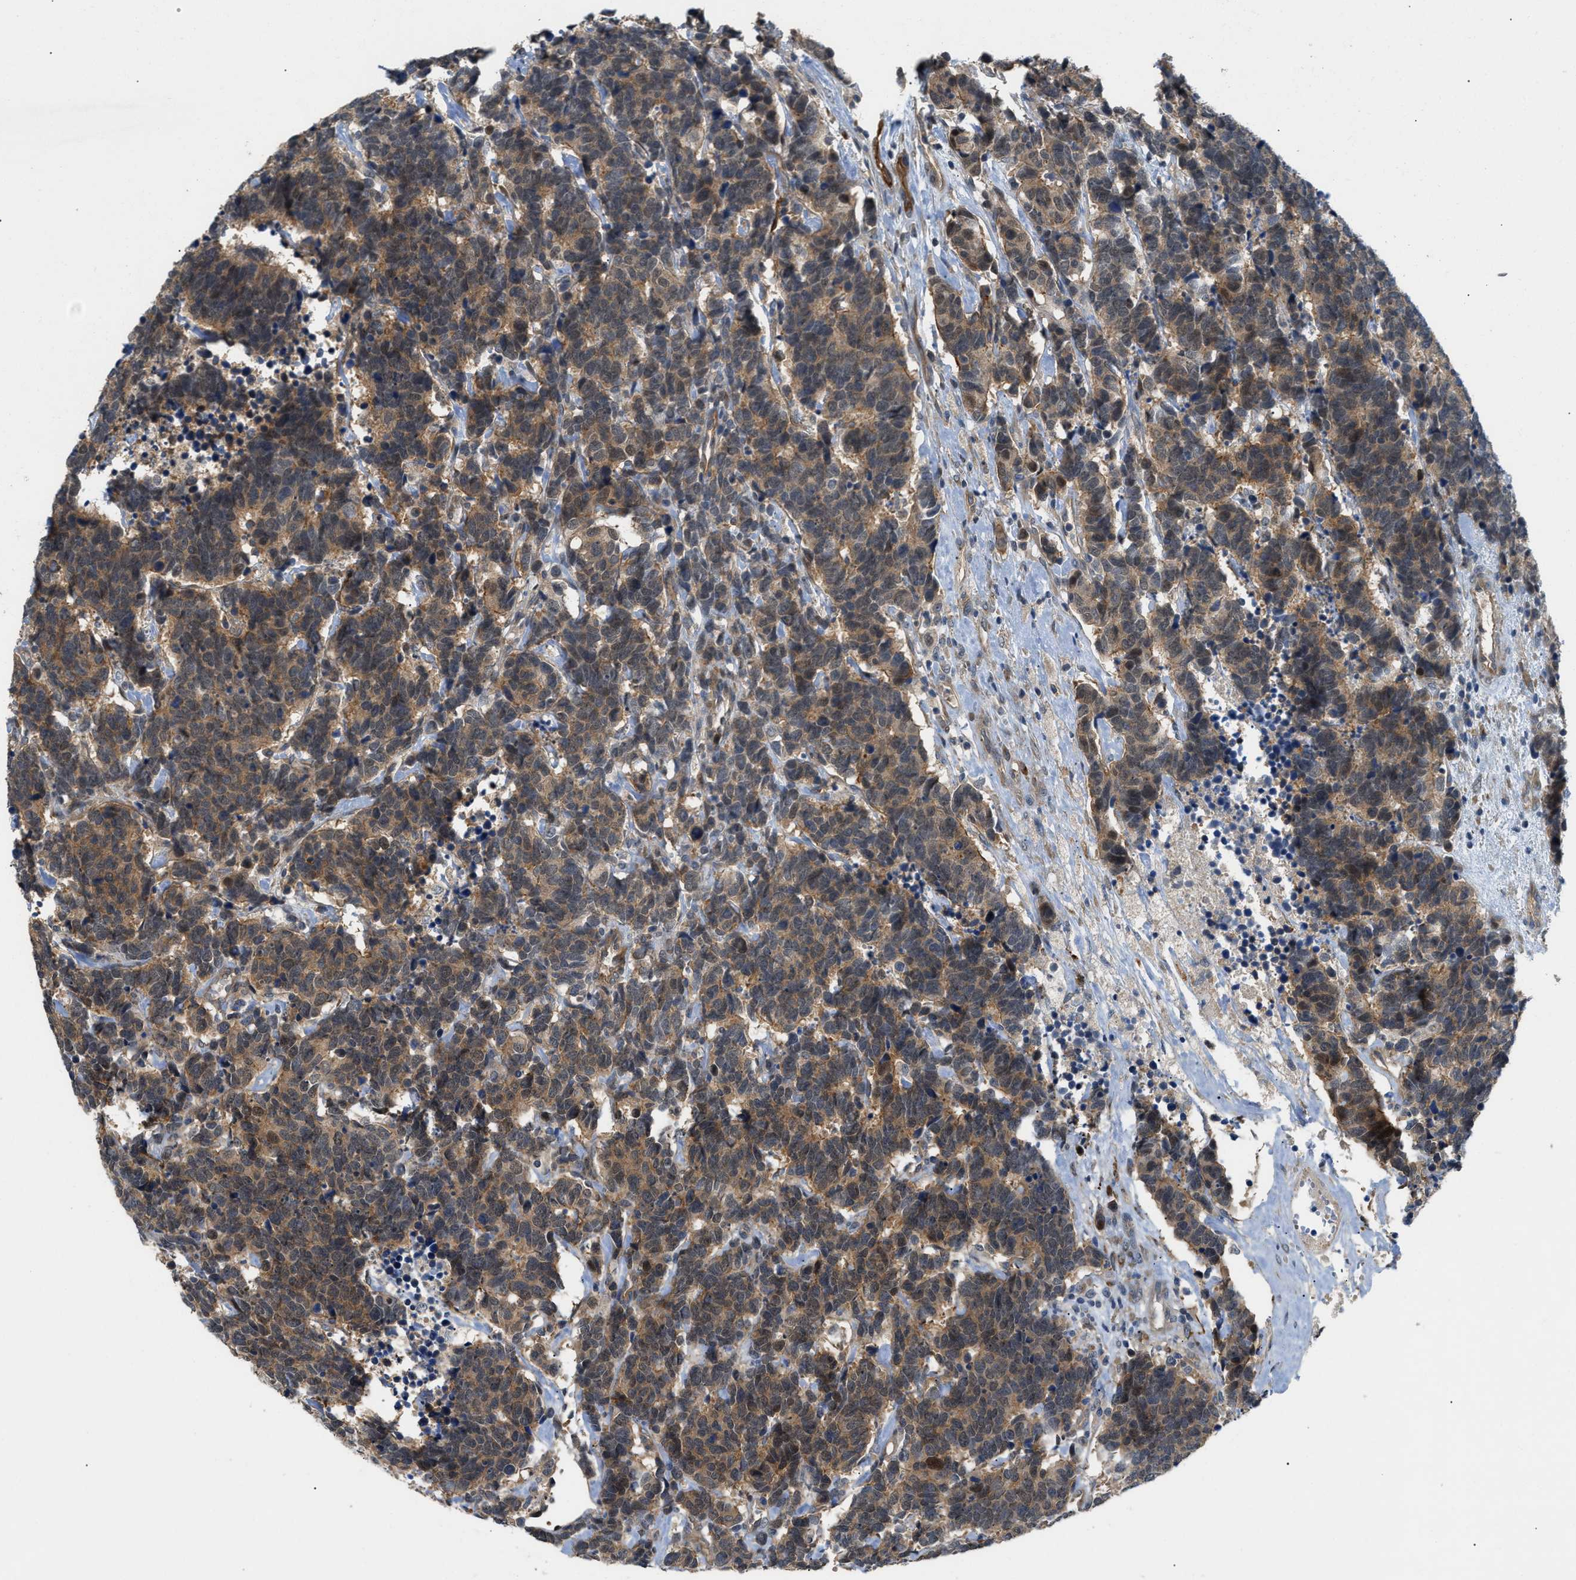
{"staining": {"intensity": "moderate", "quantity": "25%-75%", "location": "cytoplasmic/membranous"}, "tissue": "carcinoid", "cell_type": "Tumor cells", "image_type": "cancer", "snomed": [{"axis": "morphology", "description": "Carcinoma, NOS"}, {"axis": "morphology", "description": "Carcinoid, malignant, NOS"}, {"axis": "topography", "description": "Urinary bladder"}], "caption": "Carcinoid stained for a protein (brown) exhibits moderate cytoplasmic/membranous positive expression in approximately 25%-75% of tumor cells.", "gene": "TRAK2", "patient": {"sex": "male", "age": 57}}